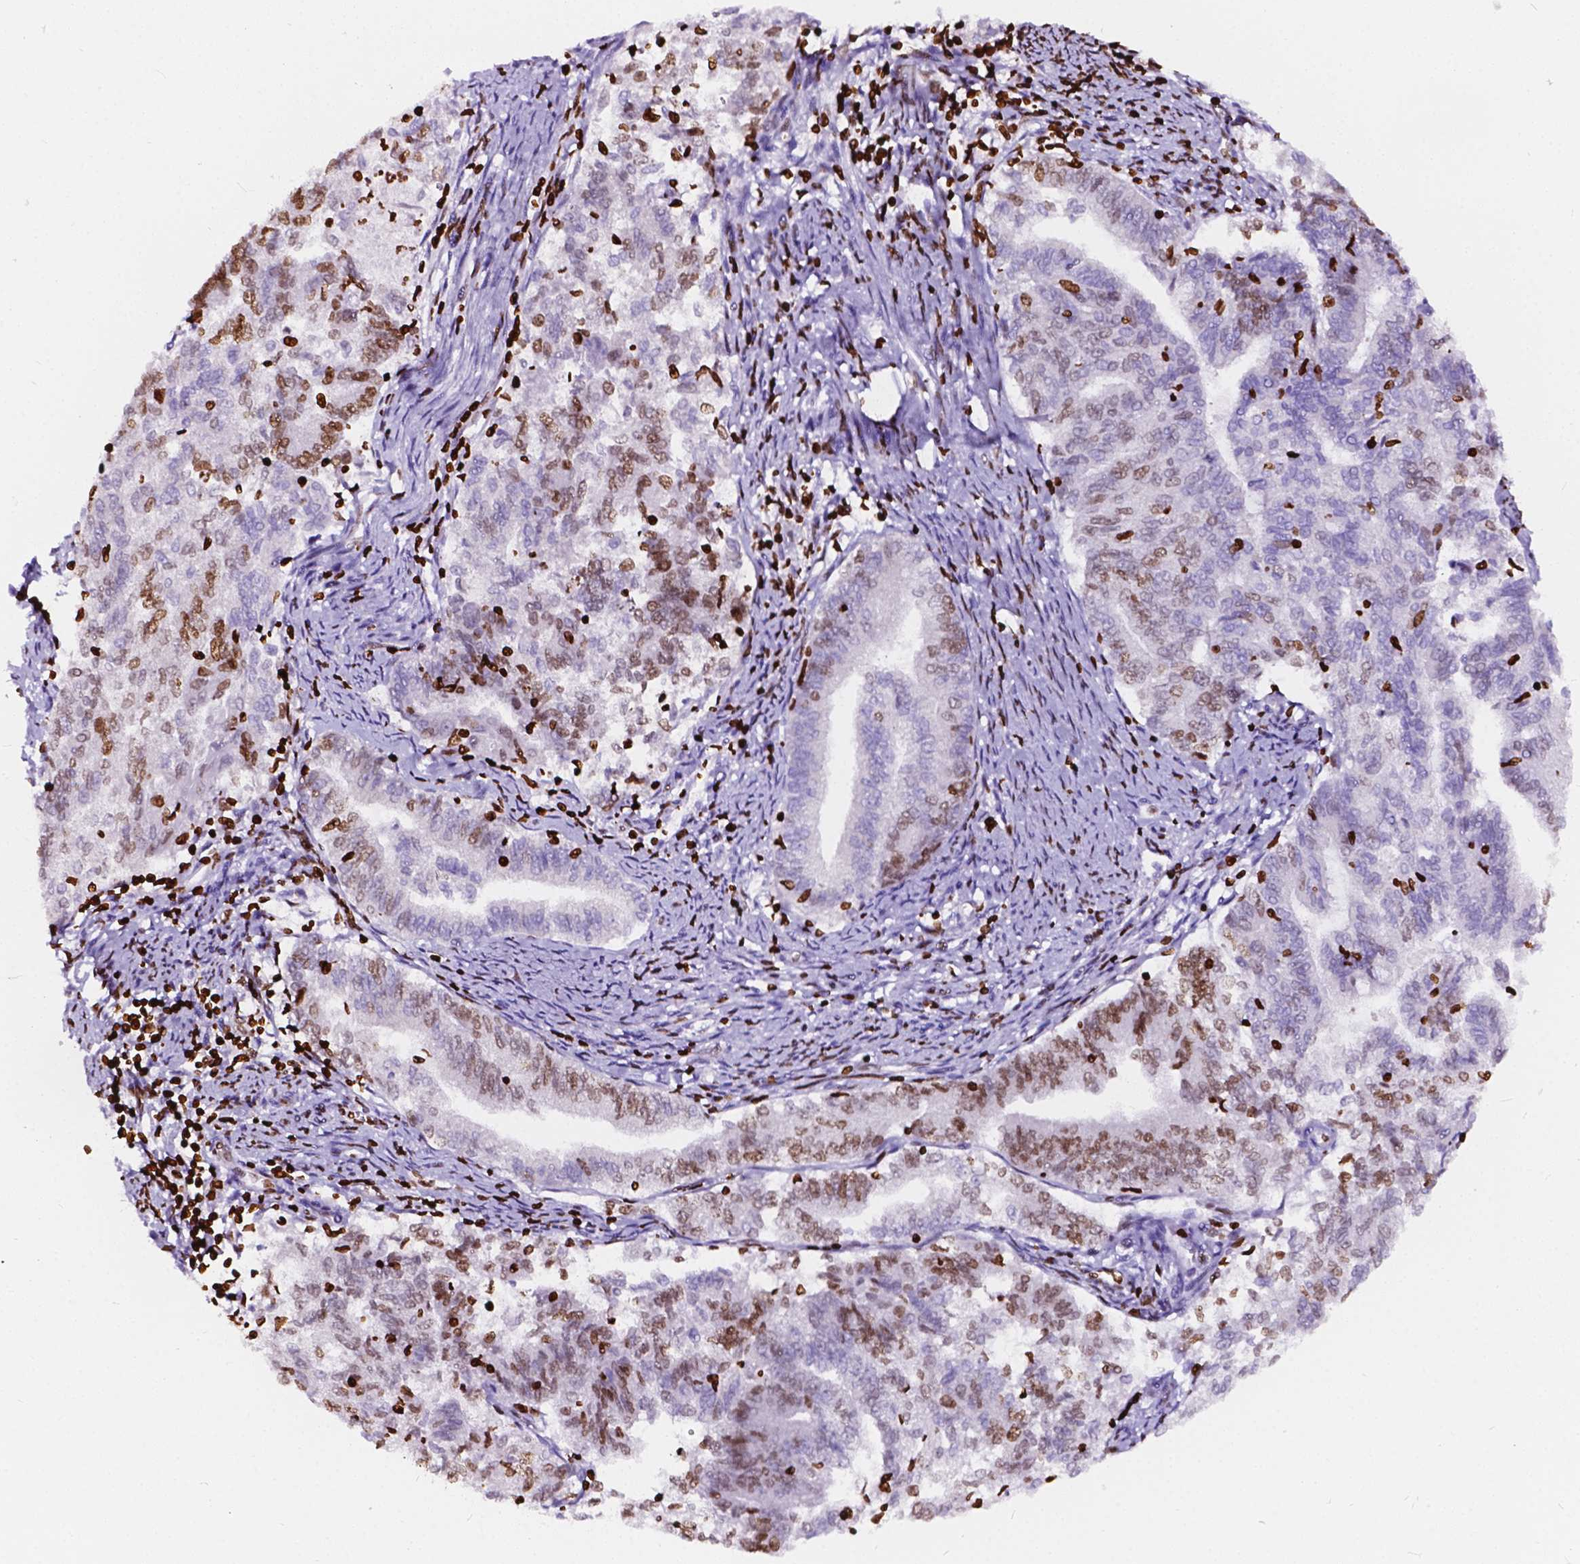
{"staining": {"intensity": "moderate", "quantity": "25%-75%", "location": "nuclear"}, "tissue": "endometrial cancer", "cell_type": "Tumor cells", "image_type": "cancer", "snomed": [{"axis": "morphology", "description": "Adenocarcinoma, NOS"}, {"axis": "topography", "description": "Endometrium"}], "caption": "A high-resolution histopathology image shows immunohistochemistry staining of endometrial cancer (adenocarcinoma), which demonstrates moderate nuclear positivity in approximately 25%-75% of tumor cells.", "gene": "CBY3", "patient": {"sex": "female", "age": 65}}